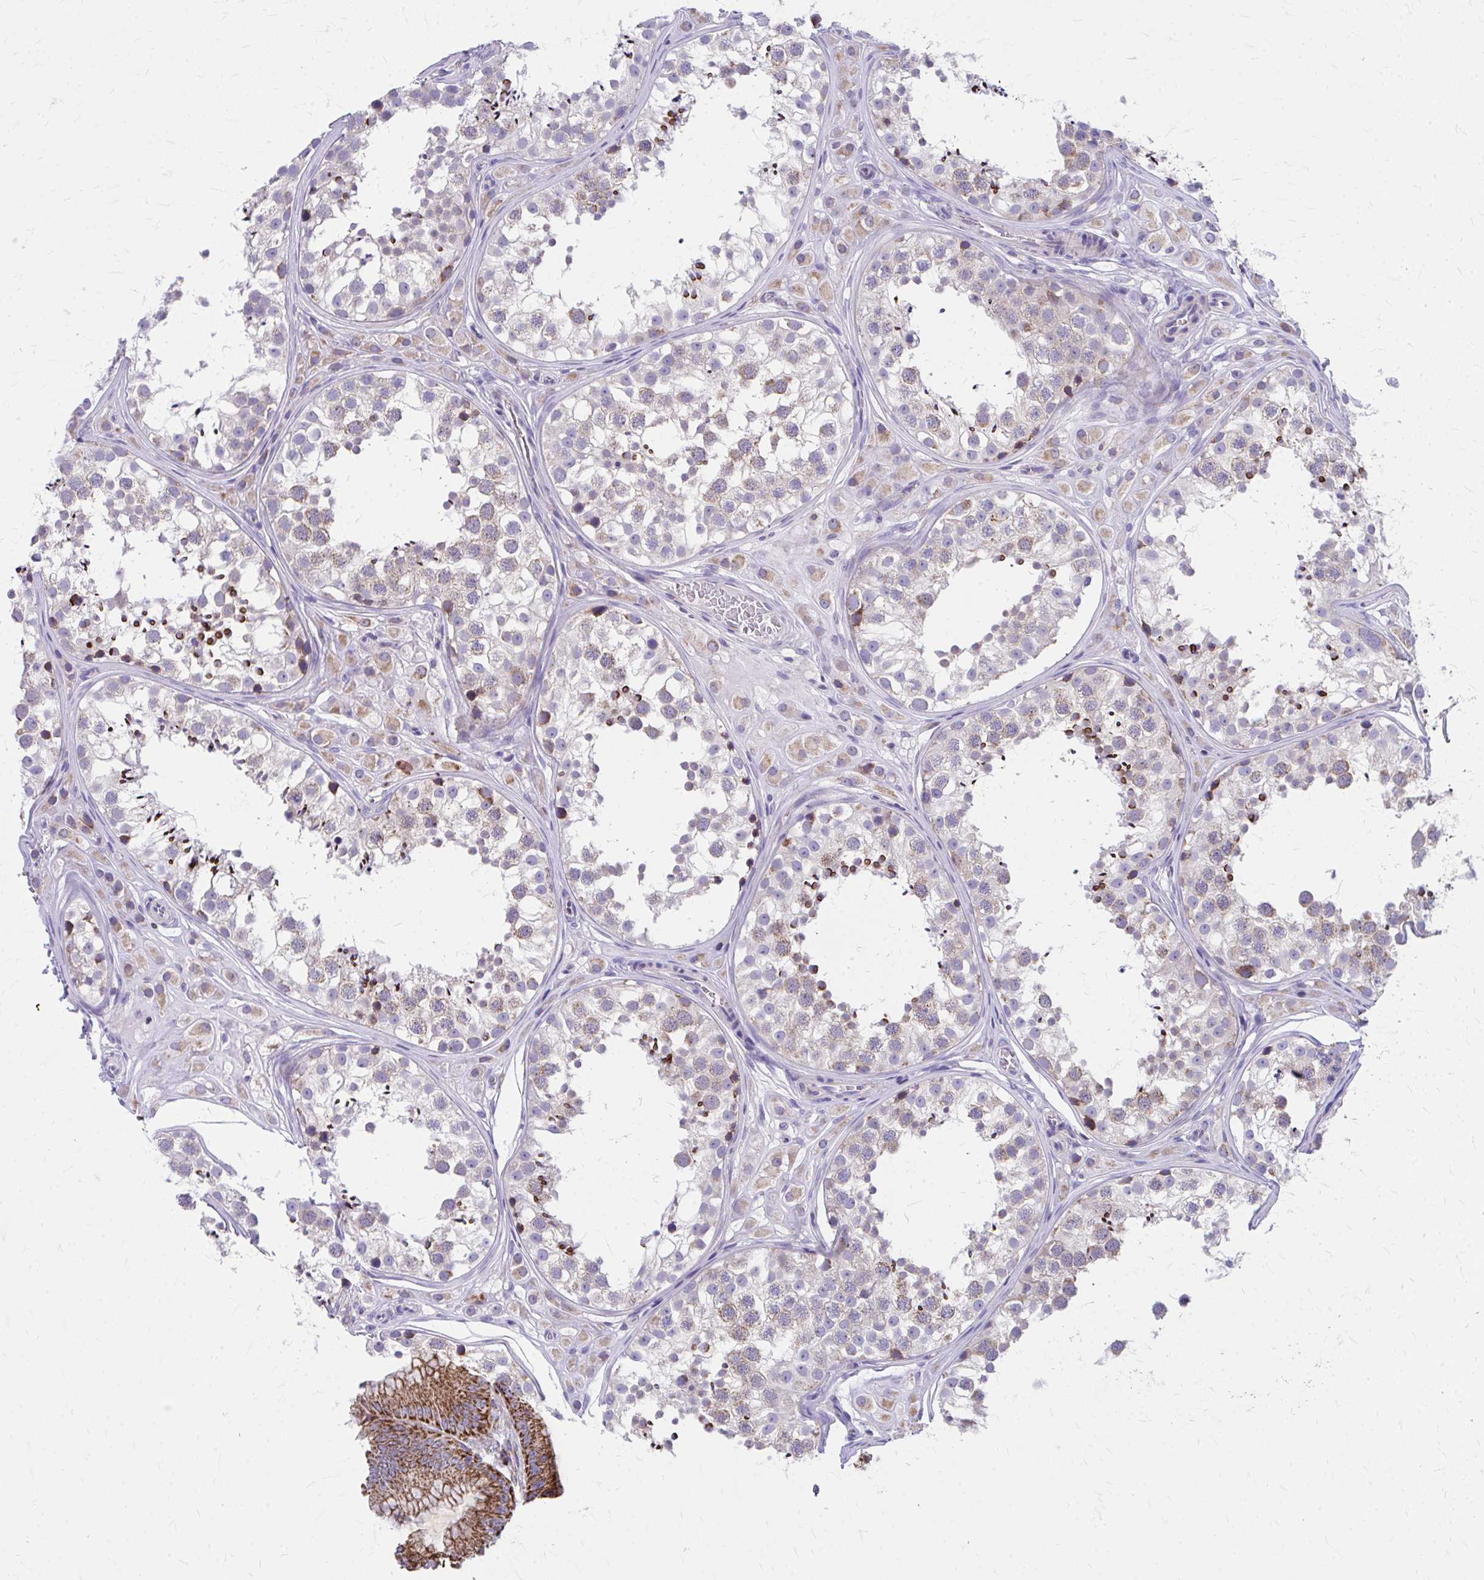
{"staining": {"intensity": "strong", "quantity": "25%-75%", "location": "cytoplasmic/membranous"}, "tissue": "testis", "cell_type": "Cells in seminiferous ducts", "image_type": "normal", "snomed": [{"axis": "morphology", "description": "Normal tissue, NOS"}, {"axis": "topography", "description": "Testis"}], "caption": "Protein expression analysis of normal testis exhibits strong cytoplasmic/membranous positivity in approximately 25%-75% of cells in seminiferous ducts.", "gene": "MRPL19", "patient": {"sex": "male", "age": 13}}